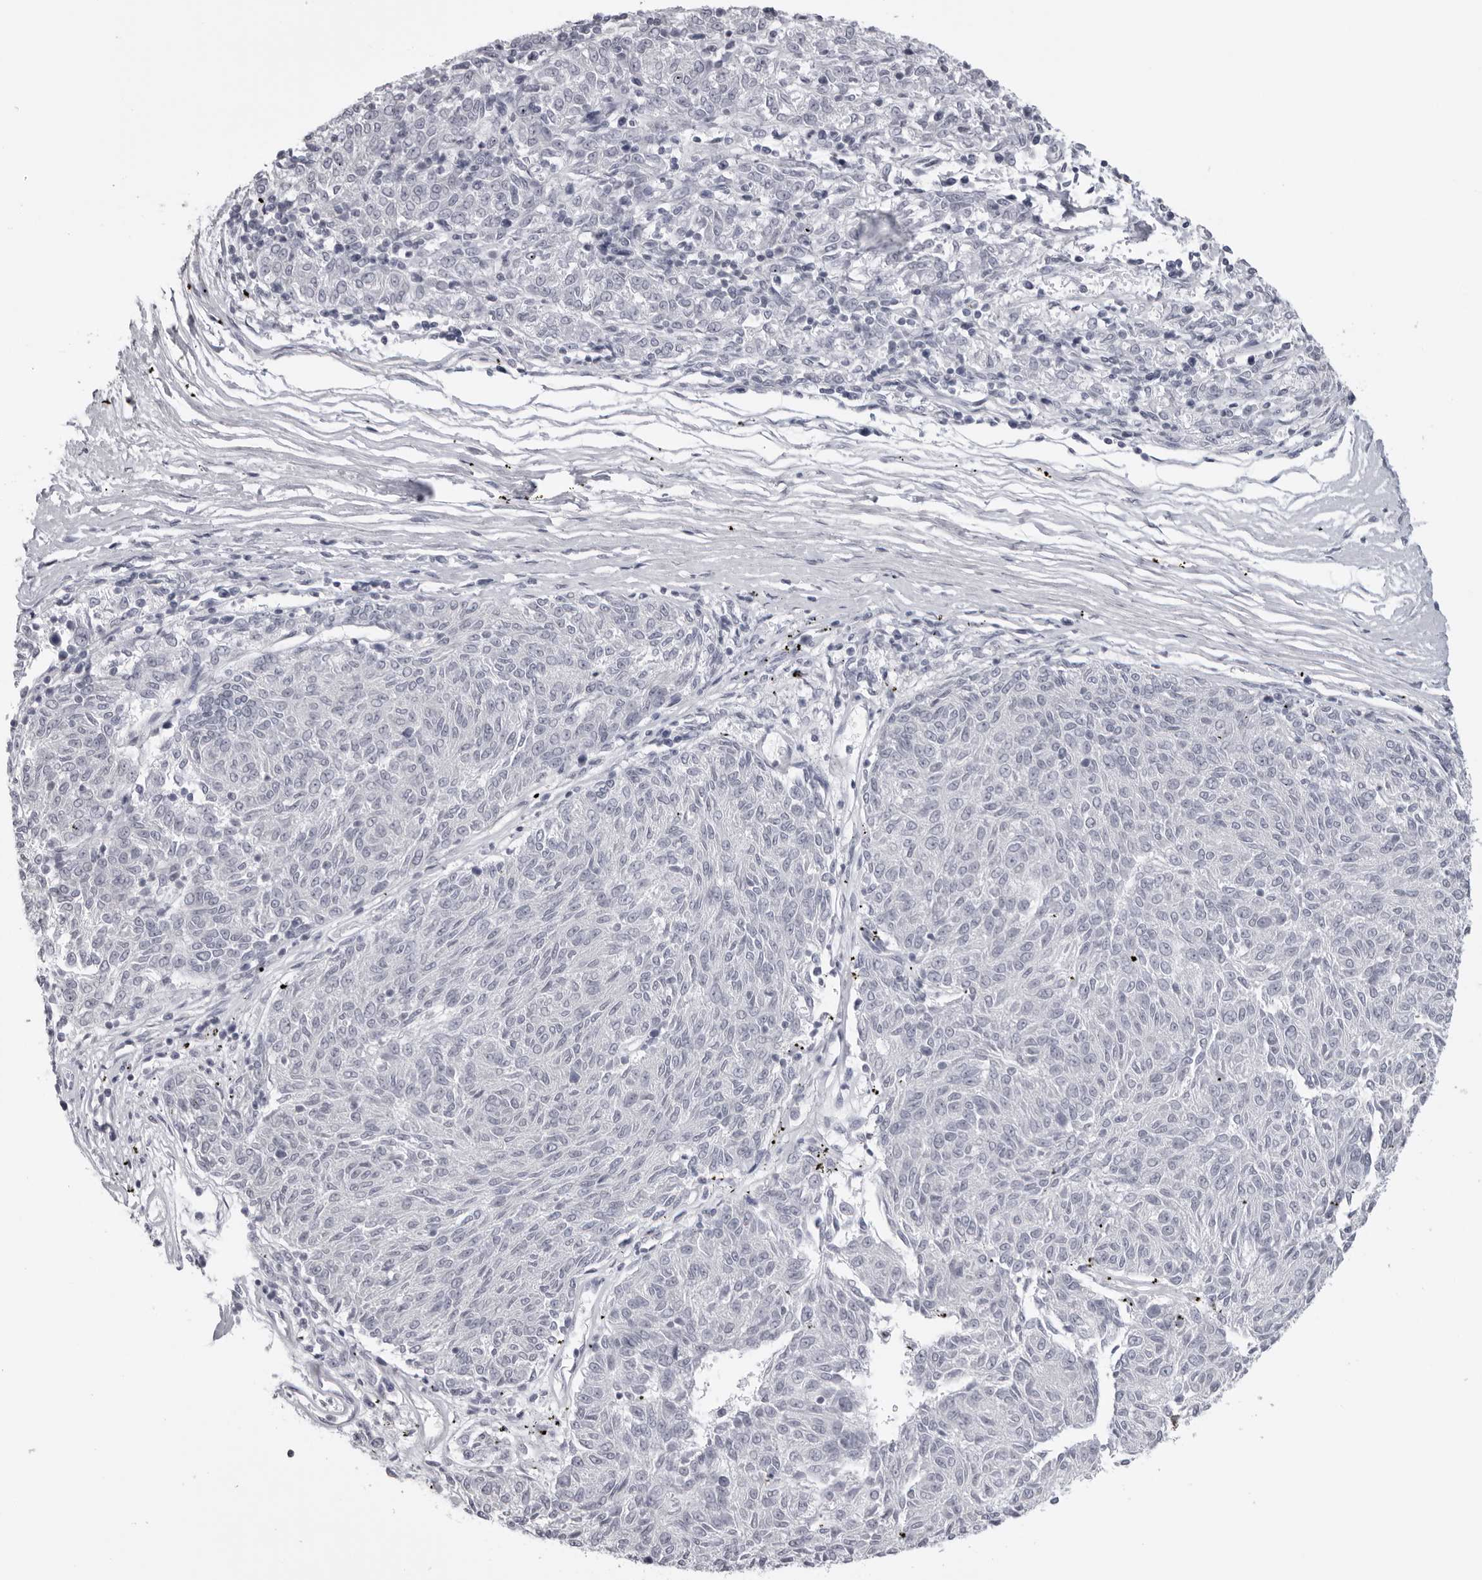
{"staining": {"intensity": "negative", "quantity": "none", "location": "none"}, "tissue": "melanoma", "cell_type": "Tumor cells", "image_type": "cancer", "snomed": [{"axis": "morphology", "description": "Malignant melanoma, NOS"}, {"axis": "topography", "description": "Skin"}], "caption": "DAB immunohistochemical staining of human malignant melanoma exhibits no significant staining in tumor cells.", "gene": "DNALI1", "patient": {"sex": "female", "age": 72}}